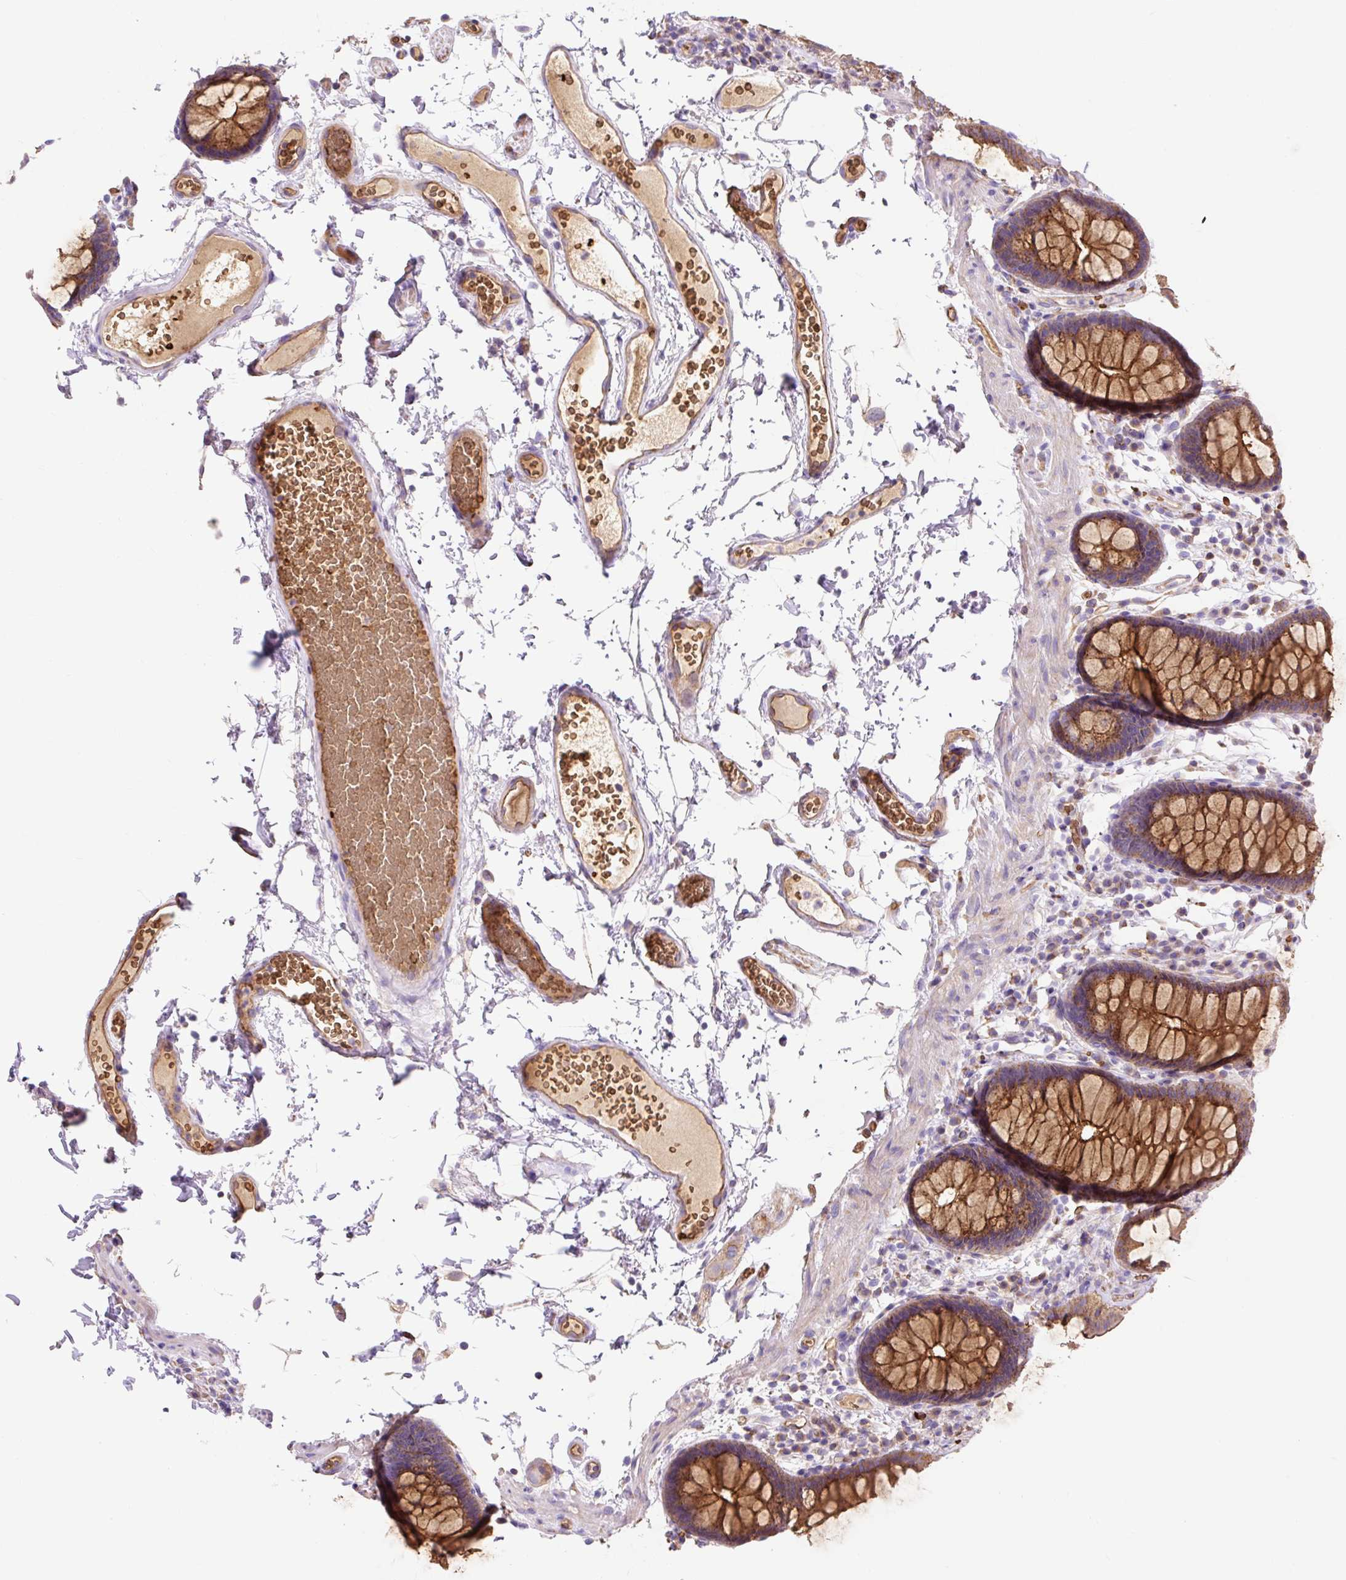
{"staining": {"intensity": "moderate", "quantity": ">75%", "location": "cytoplasmic/membranous"}, "tissue": "colon", "cell_type": "Endothelial cells", "image_type": "normal", "snomed": [{"axis": "morphology", "description": "Normal tissue, NOS"}, {"axis": "topography", "description": "Colon"}, {"axis": "topography", "description": "Peripheral nerve tissue"}], "caption": "A medium amount of moderate cytoplasmic/membranous positivity is appreciated in approximately >75% of endothelial cells in unremarkable colon.", "gene": "HIP1R", "patient": {"sex": "male", "age": 84}}